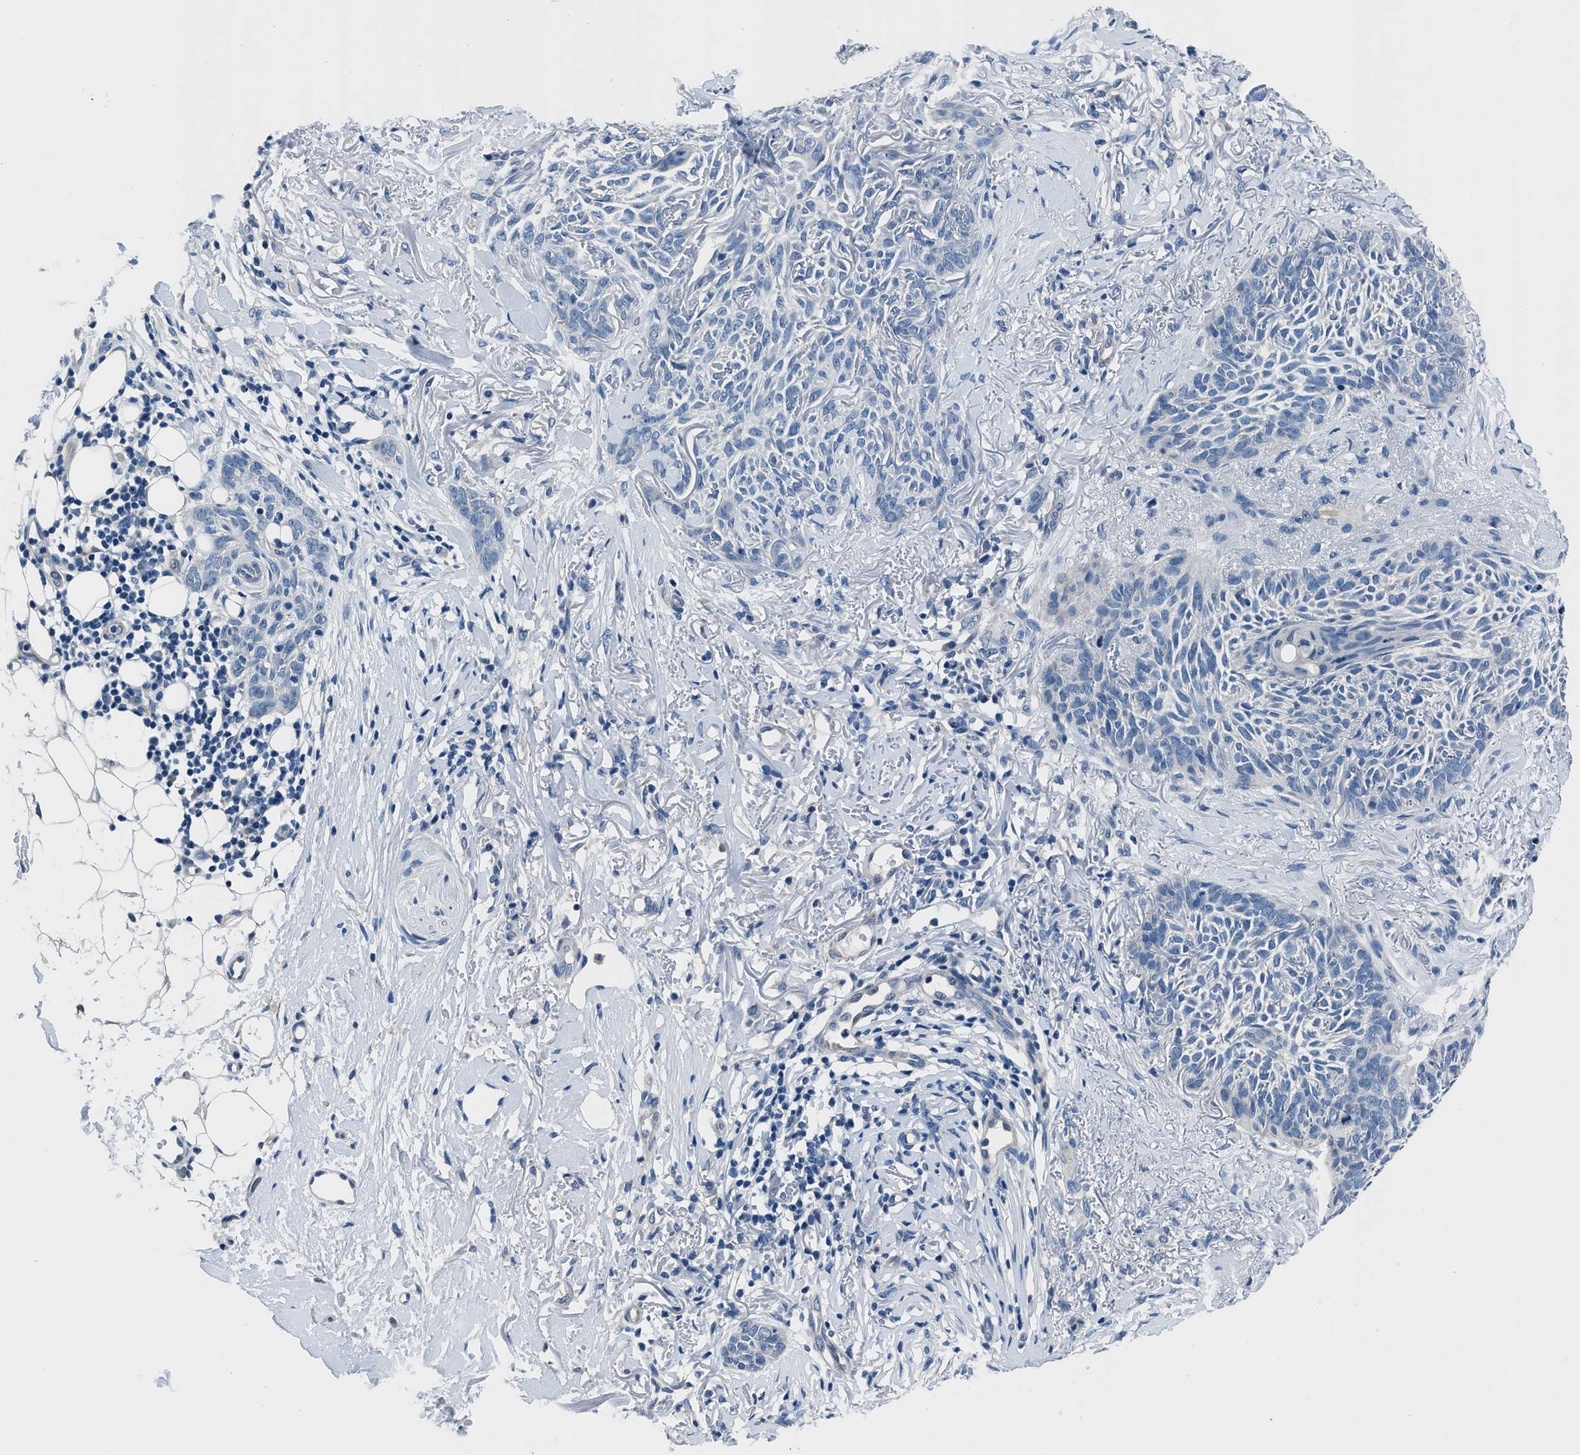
{"staining": {"intensity": "negative", "quantity": "none", "location": "none"}, "tissue": "skin cancer", "cell_type": "Tumor cells", "image_type": "cancer", "snomed": [{"axis": "morphology", "description": "Basal cell carcinoma"}, {"axis": "topography", "description": "Skin"}], "caption": "Immunohistochemistry (IHC) micrograph of neoplastic tissue: human skin cancer (basal cell carcinoma) stained with DAB exhibits no significant protein staining in tumor cells. (Stains: DAB immunohistochemistry (IHC) with hematoxylin counter stain, Microscopy: brightfield microscopy at high magnification).", "gene": "GJA3", "patient": {"sex": "female", "age": 84}}